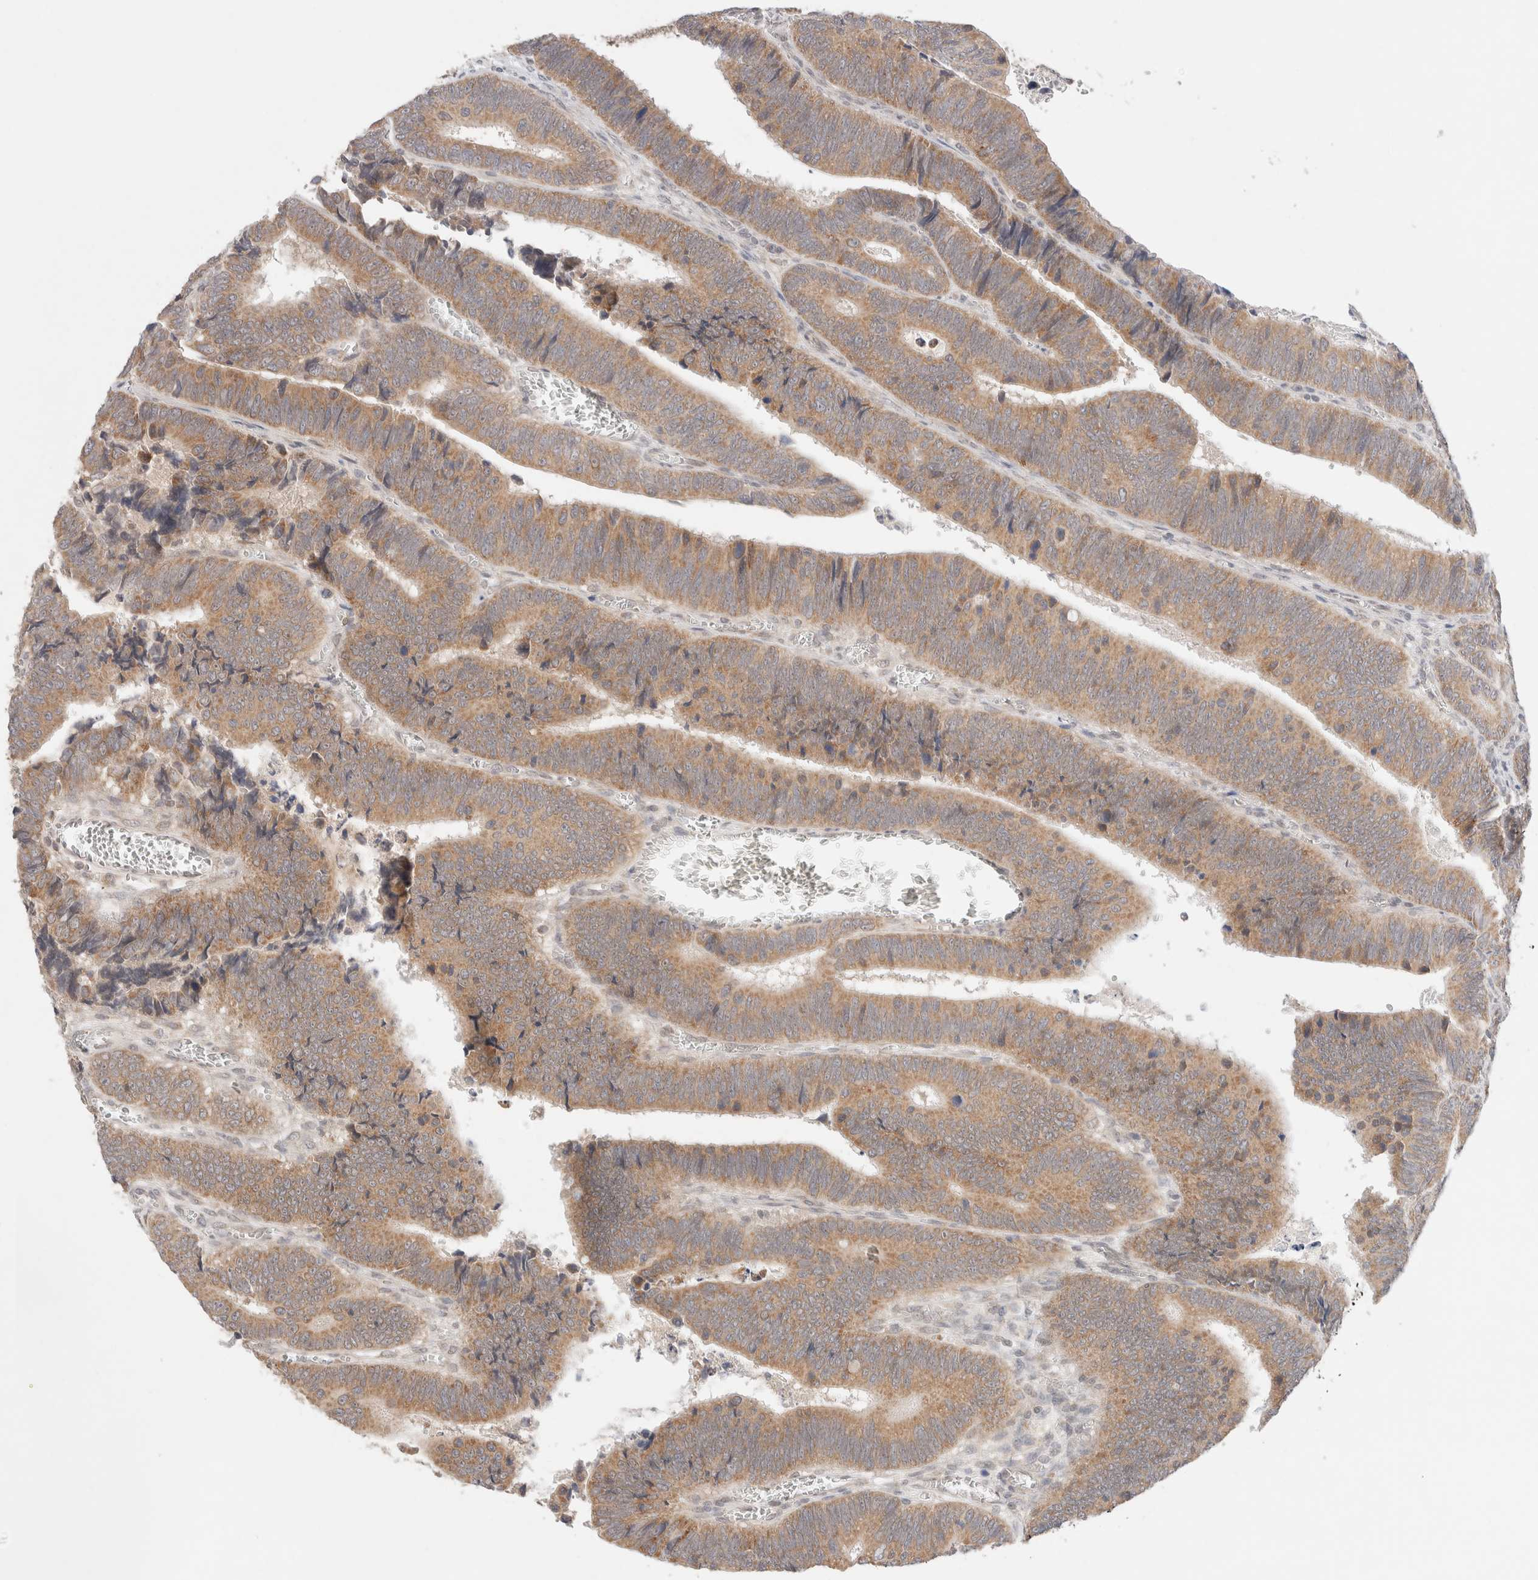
{"staining": {"intensity": "moderate", "quantity": ">75%", "location": "cytoplasmic/membranous"}, "tissue": "colorectal cancer", "cell_type": "Tumor cells", "image_type": "cancer", "snomed": [{"axis": "morphology", "description": "Inflammation, NOS"}, {"axis": "morphology", "description": "Adenocarcinoma, NOS"}, {"axis": "topography", "description": "Colon"}], "caption": "Immunohistochemical staining of human colorectal adenocarcinoma shows medium levels of moderate cytoplasmic/membranous positivity in about >75% of tumor cells.", "gene": "ERI3", "patient": {"sex": "male", "age": 72}}